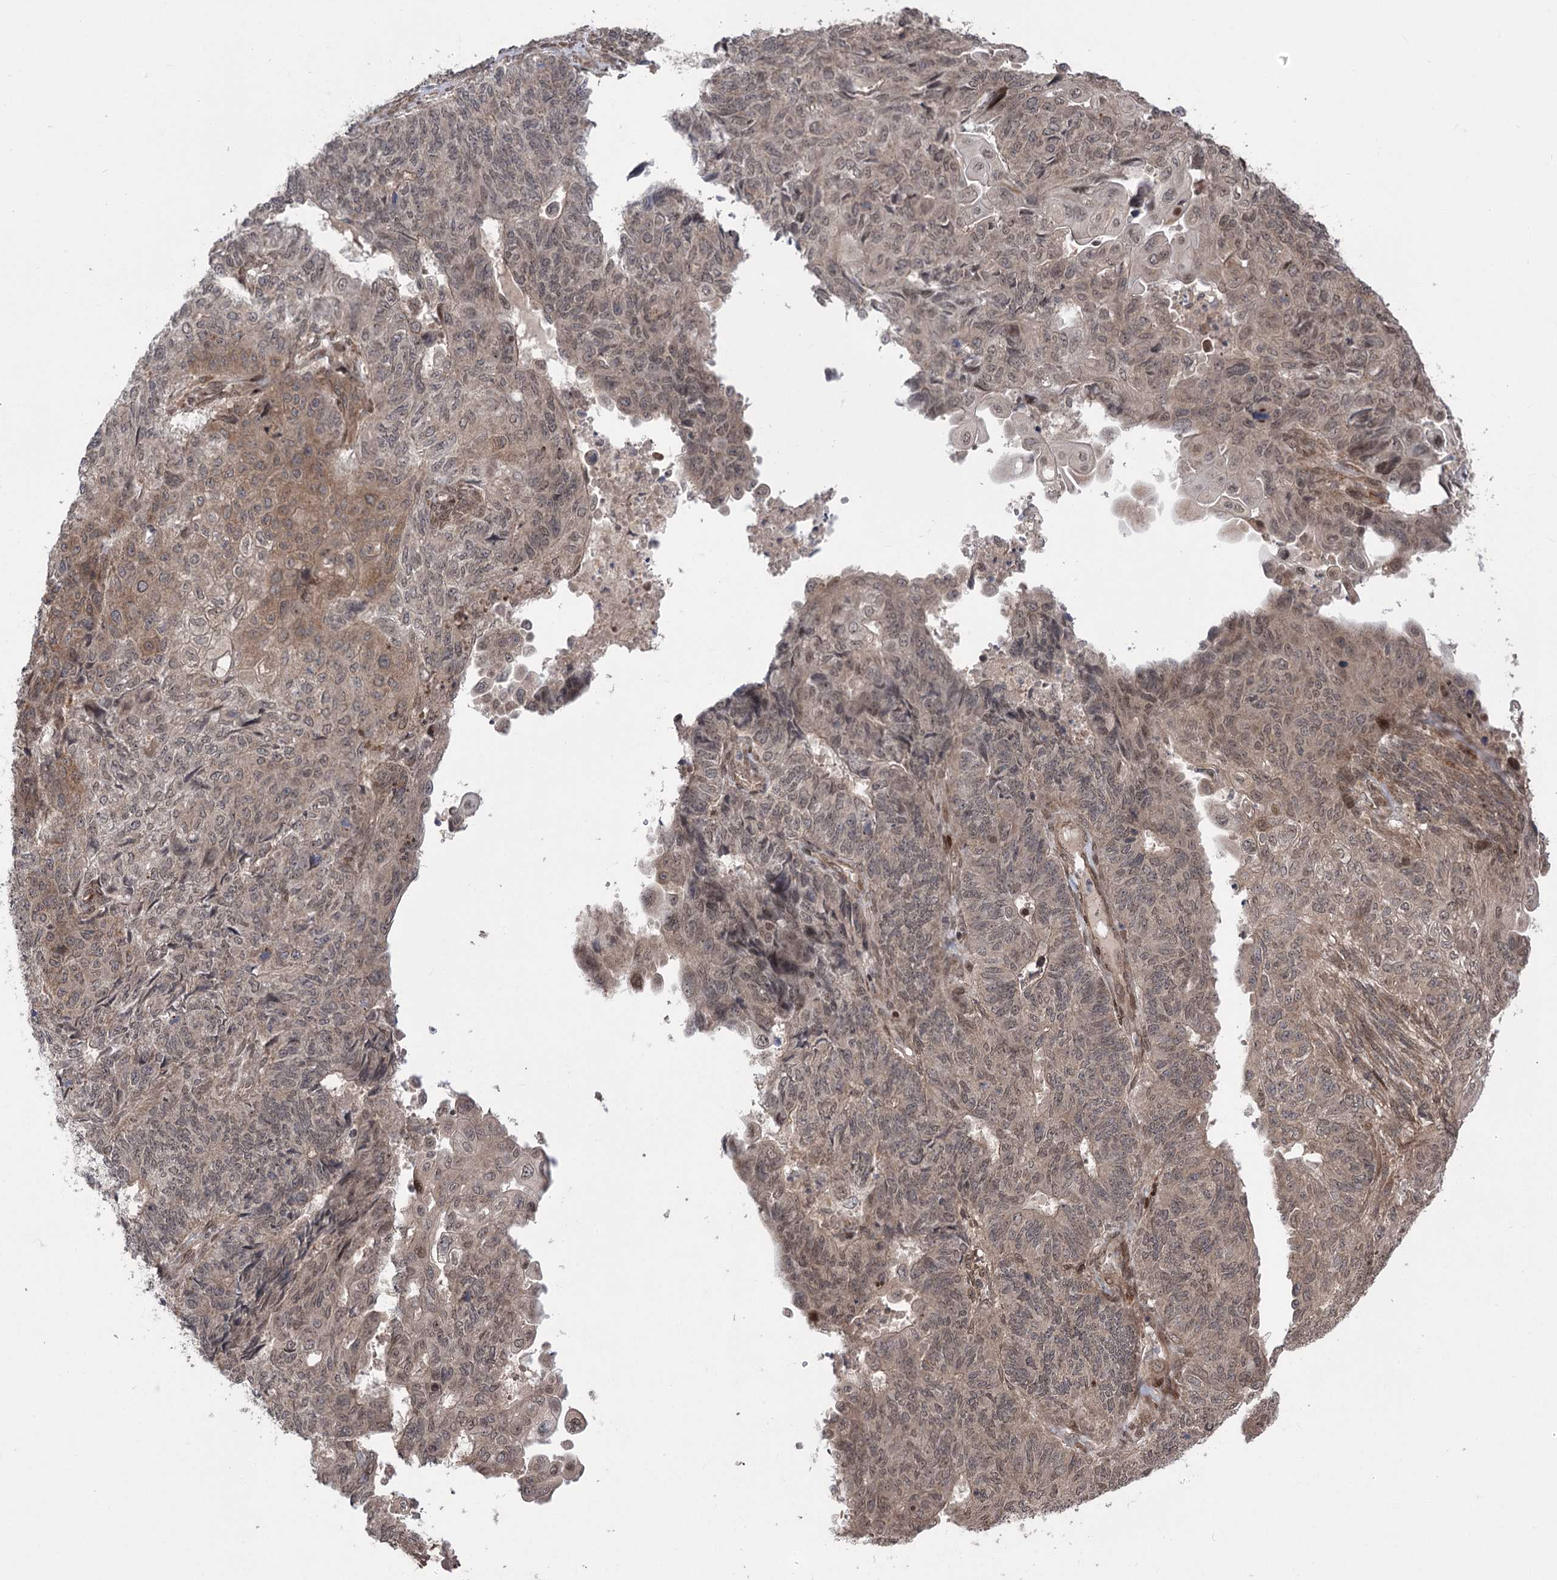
{"staining": {"intensity": "weak", "quantity": "25%-75%", "location": "nuclear"}, "tissue": "endometrial cancer", "cell_type": "Tumor cells", "image_type": "cancer", "snomed": [{"axis": "morphology", "description": "Adenocarcinoma, NOS"}, {"axis": "topography", "description": "Endometrium"}], "caption": "IHC micrograph of endometrial cancer stained for a protein (brown), which demonstrates low levels of weak nuclear staining in about 25%-75% of tumor cells.", "gene": "TENM2", "patient": {"sex": "female", "age": 32}}